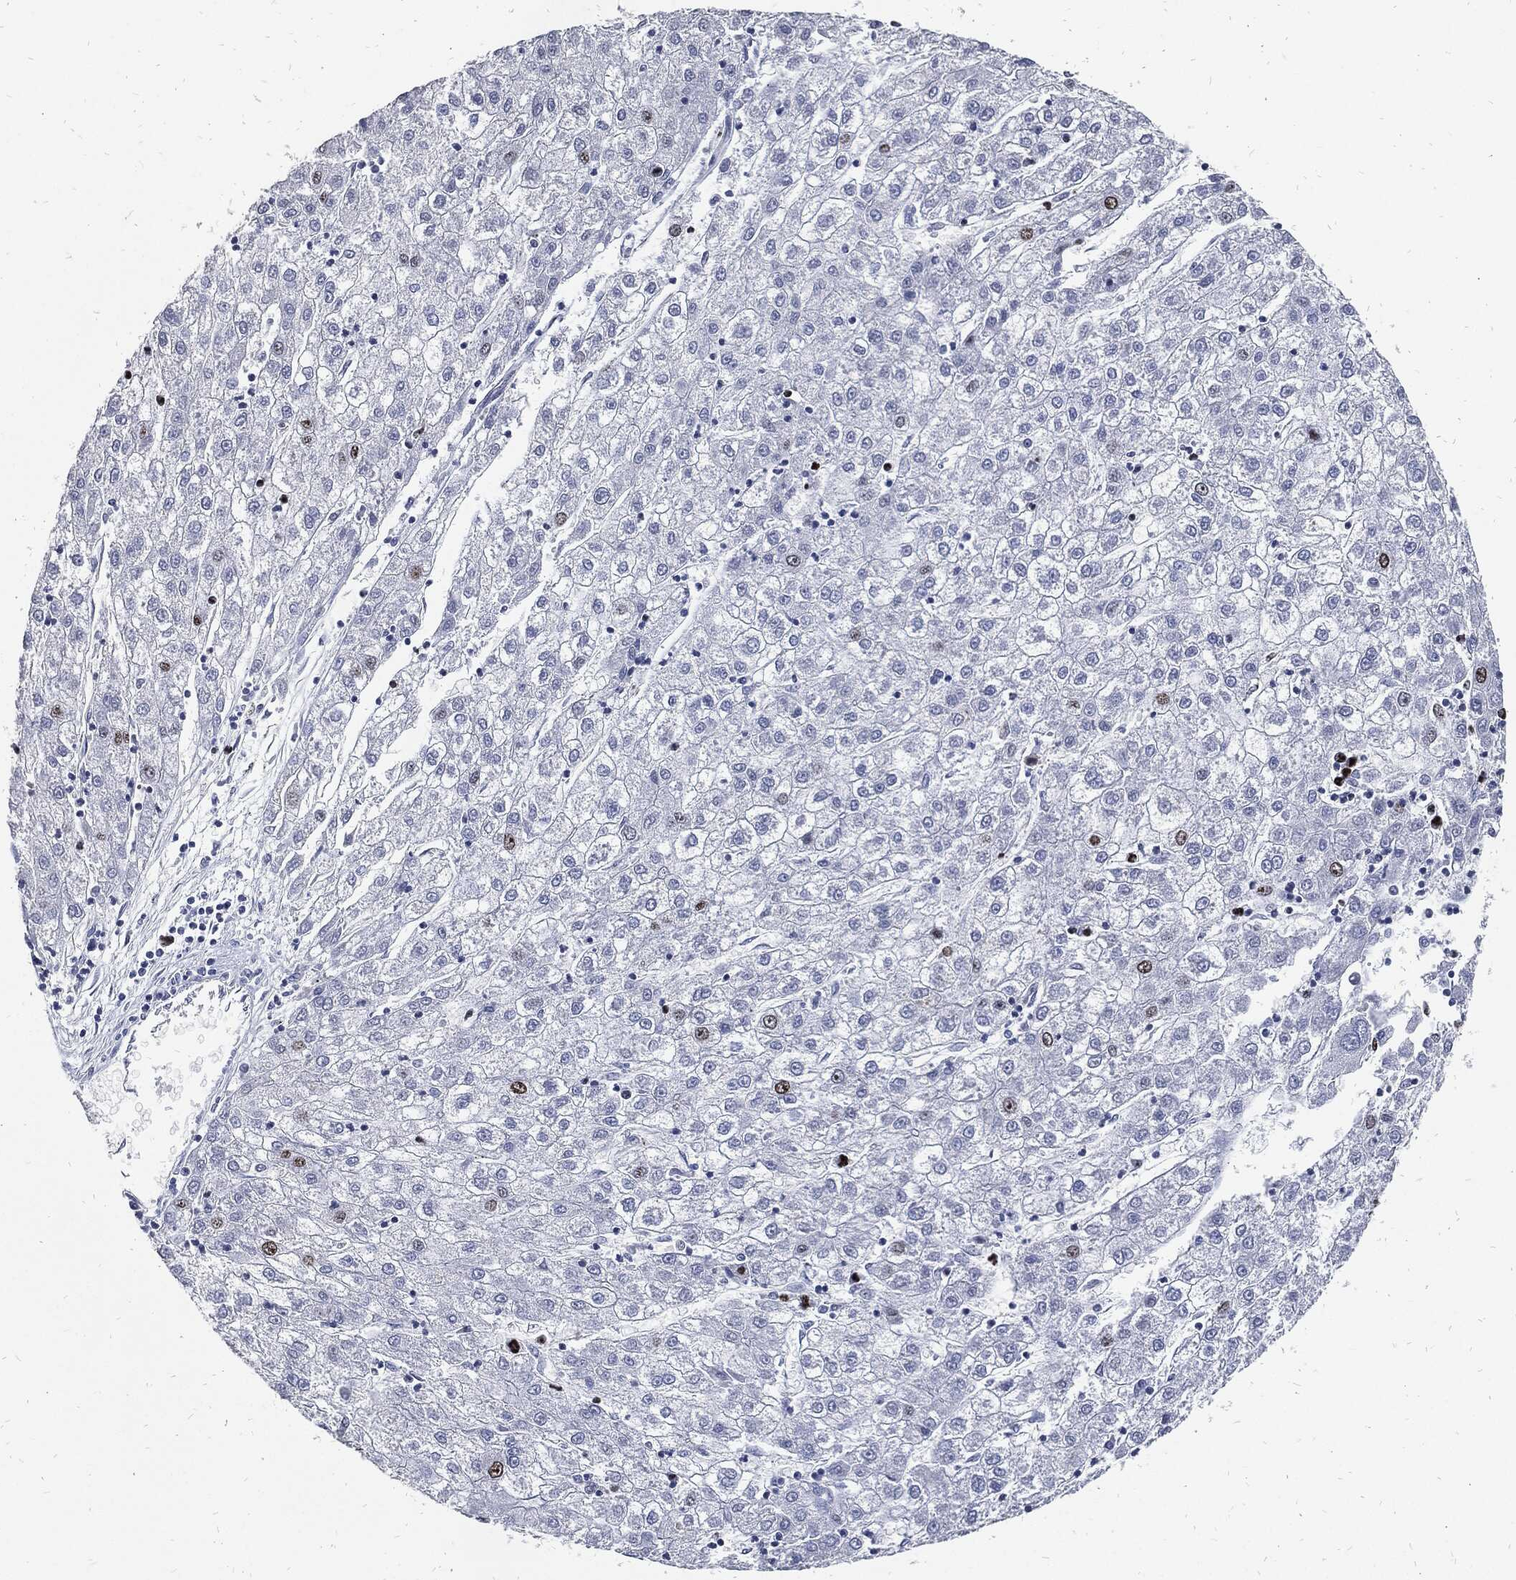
{"staining": {"intensity": "moderate", "quantity": "<25%", "location": "nuclear"}, "tissue": "liver cancer", "cell_type": "Tumor cells", "image_type": "cancer", "snomed": [{"axis": "morphology", "description": "Carcinoma, Hepatocellular, NOS"}, {"axis": "topography", "description": "Liver"}], "caption": "There is low levels of moderate nuclear positivity in tumor cells of liver cancer (hepatocellular carcinoma), as demonstrated by immunohistochemical staining (brown color).", "gene": "MKI67", "patient": {"sex": "male", "age": 72}}